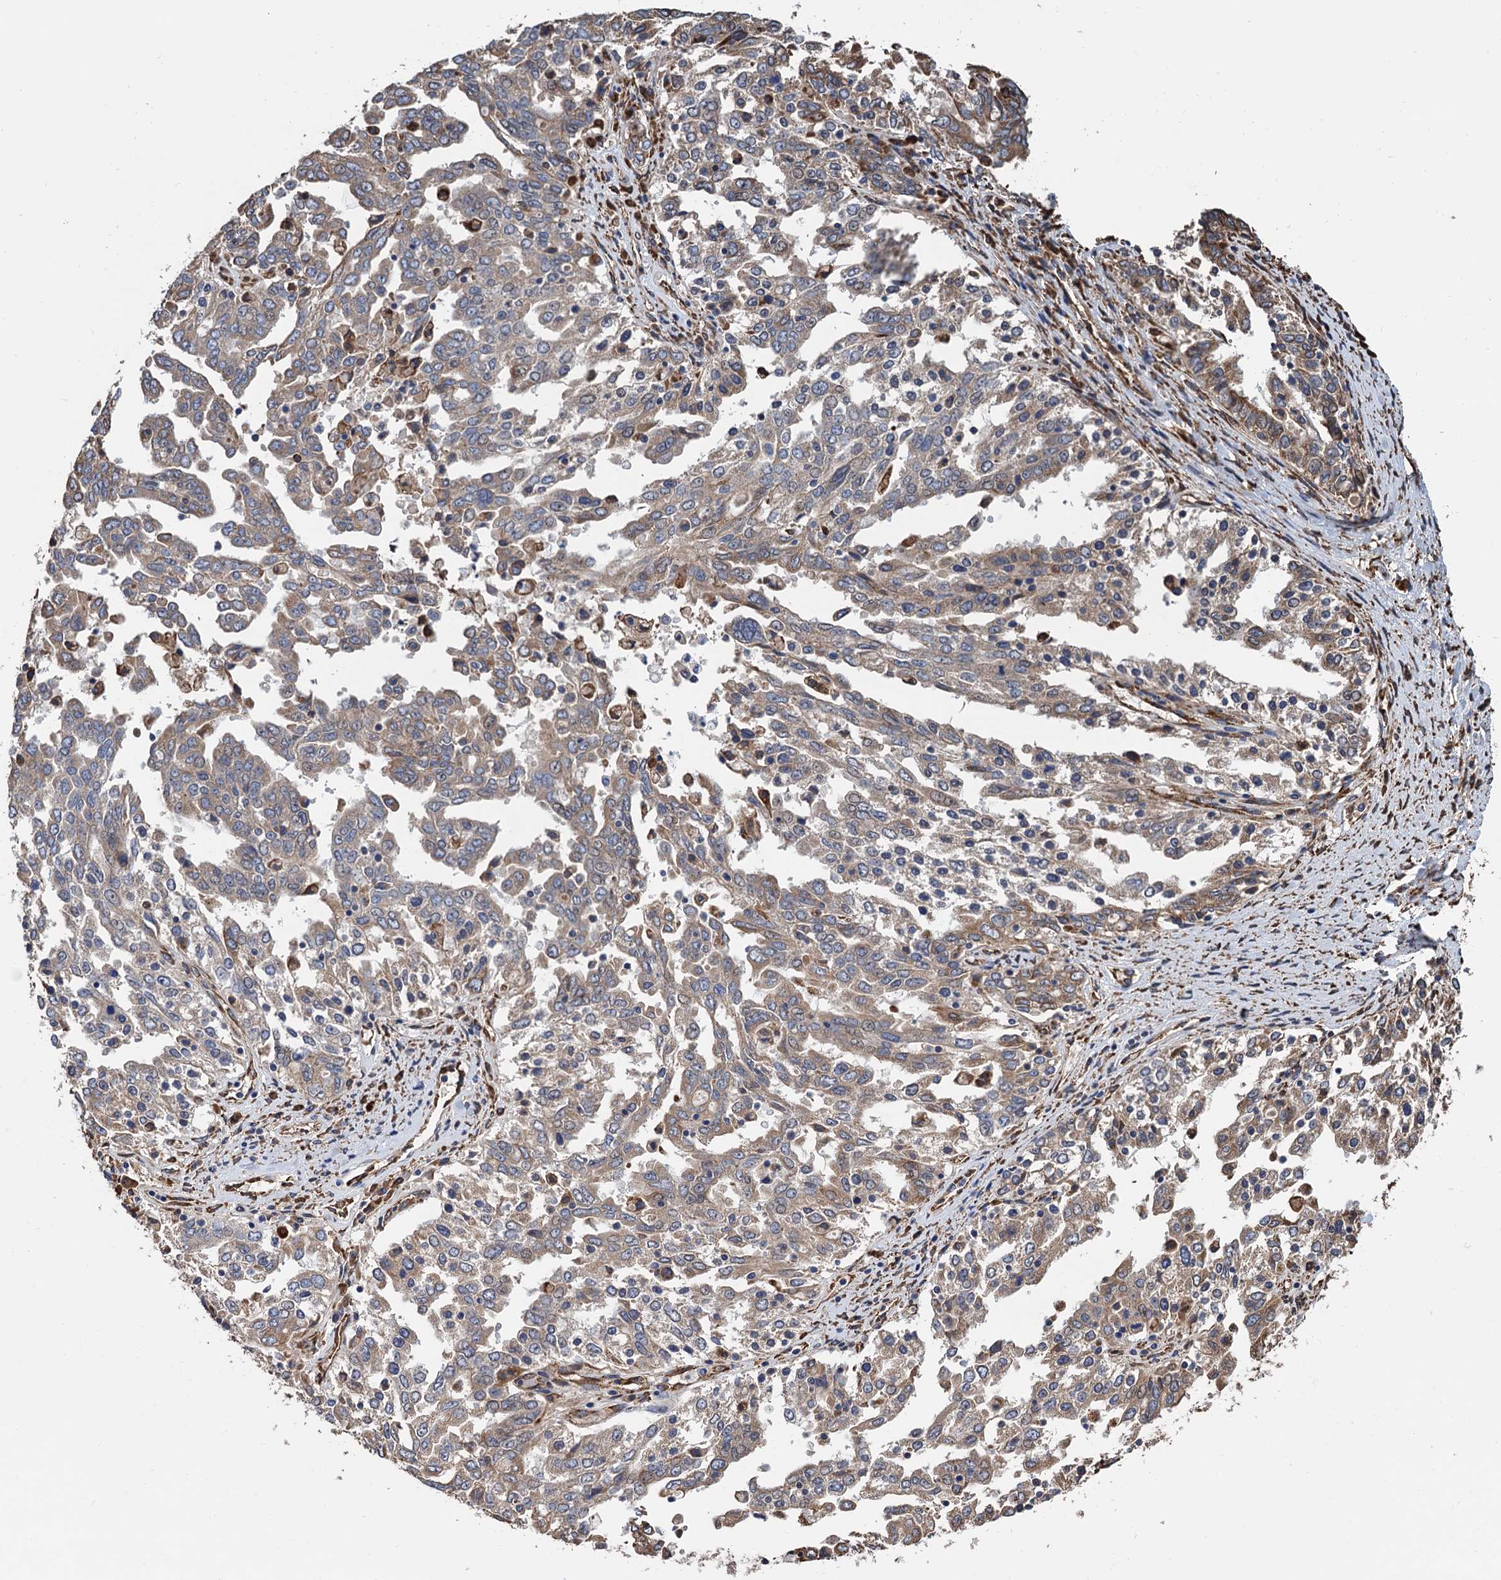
{"staining": {"intensity": "moderate", "quantity": "25%-75%", "location": "cytoplasmic/membranous"}, "tissue": "ovarian cancer", "cell_type": "Tumor cells", "image_type": "cancer", "snomed": [{"axis": "morphology", "description": "Carcinoma, endometroid"}, {"axis": "topography", "description": "Ovary"}], "caption": "Brown immunohistochemical staining in ovarian cancer (endometroid carcinoma) exhibits moderate cytoplasmic/membranous staining in approximately 25%-75% of tumor cells.", "gene": "CNNM1", "patient": {"sex": "female", "age": 62}}